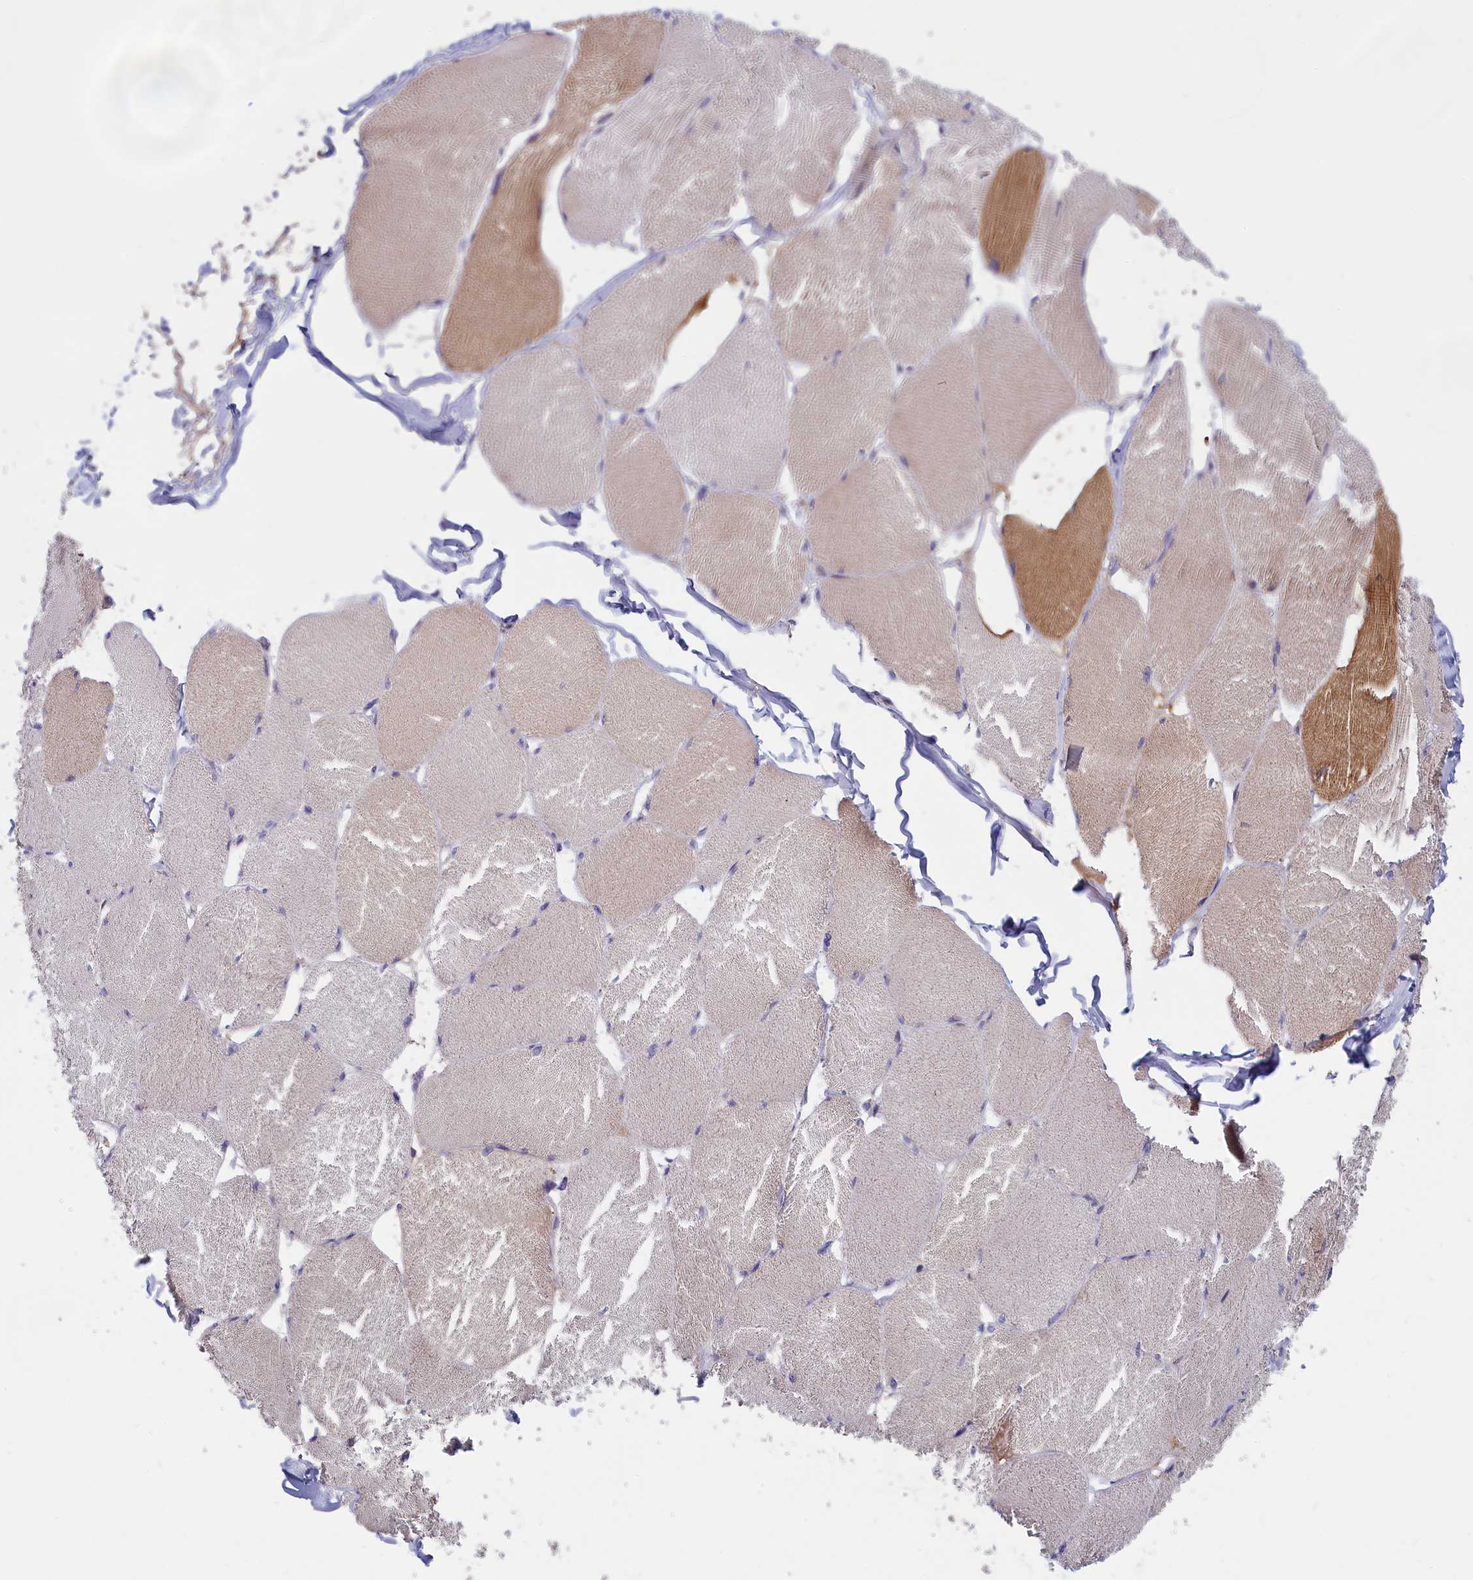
{"staining": {"intensity": "moderate", "quantity": "<25%", "location": "cytoplasmic/membranous"}, "tissue": "skeletal muscle", "cell_type": "Myocytes", "image_type": "normal", "snomed": [{"axis": "morphology", "description": "Normal tissue, NOS"}, {"axis": "topography", "description": "Skin"}, {"axis": "topography", "description": "Skeletal muscle"}], "caption": "Moderate cytoplasmic/membranous positivity is seen in approximately <25% of myocytes in benign skeletal muscle.", "gene": "IGFALS", "patient": {"sex": "male", "age": 83}}